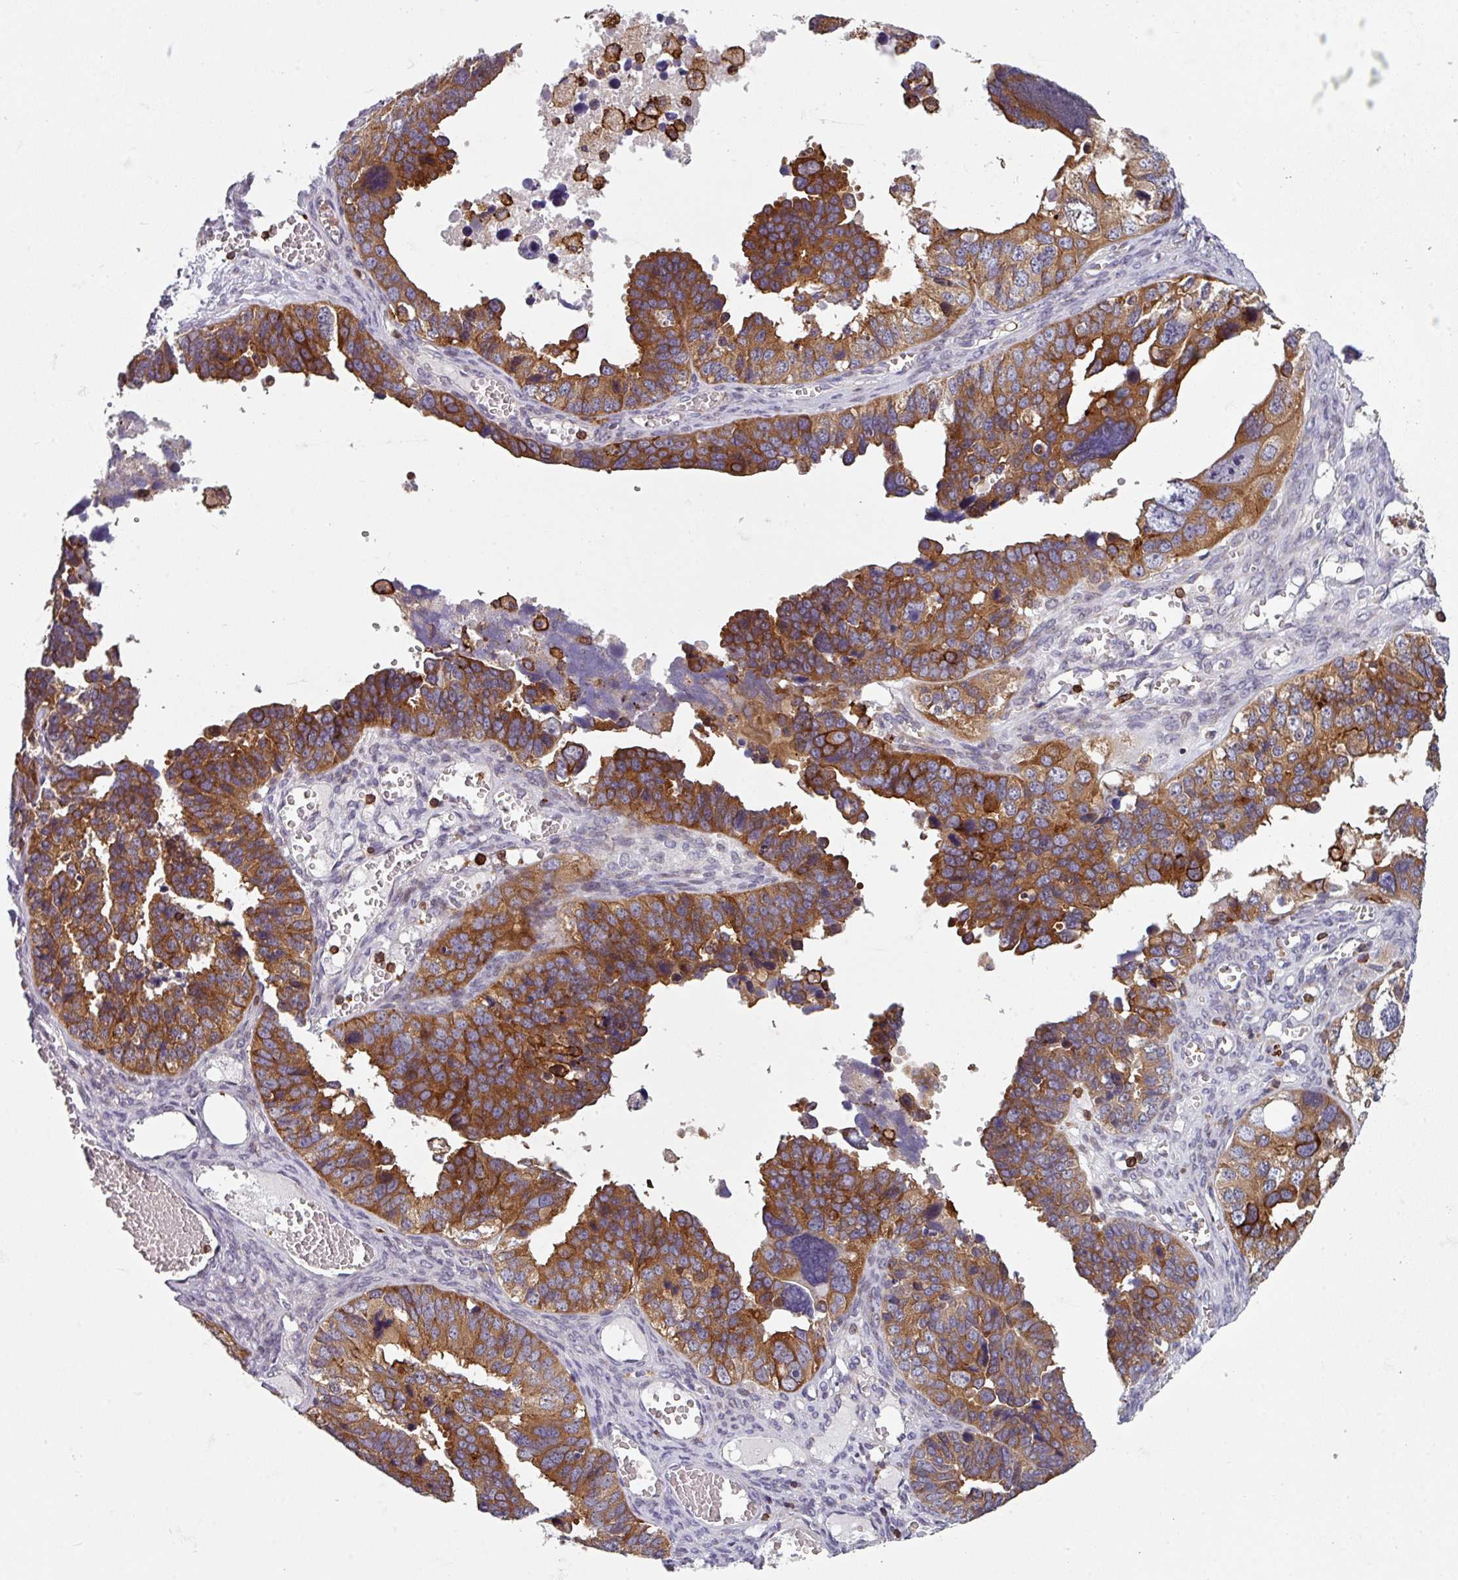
{"staining": {"intensity": "strong", "quantity": "25%-75%", "location": "cytoplasmic/membranous"}, "tissue": "ovarian cancer", "cell_type": "Tumor cells", "image_type": "cancer", "snomed": [{"axis": "morphology", "description": "Cystadenocarcinoma, serous, NOS"}, {"axis": "topography", "description": "Ovary"}], "caption": "Immunohistochemical staining of human ovarian serous cystadenocarcinoma demonstrates strong cytoplasmic/membranous protein positivity in approximately 25%-75% of tumor cells.", "gene": "NEDD9", "patient": {"sex": "female", "age": 76}}